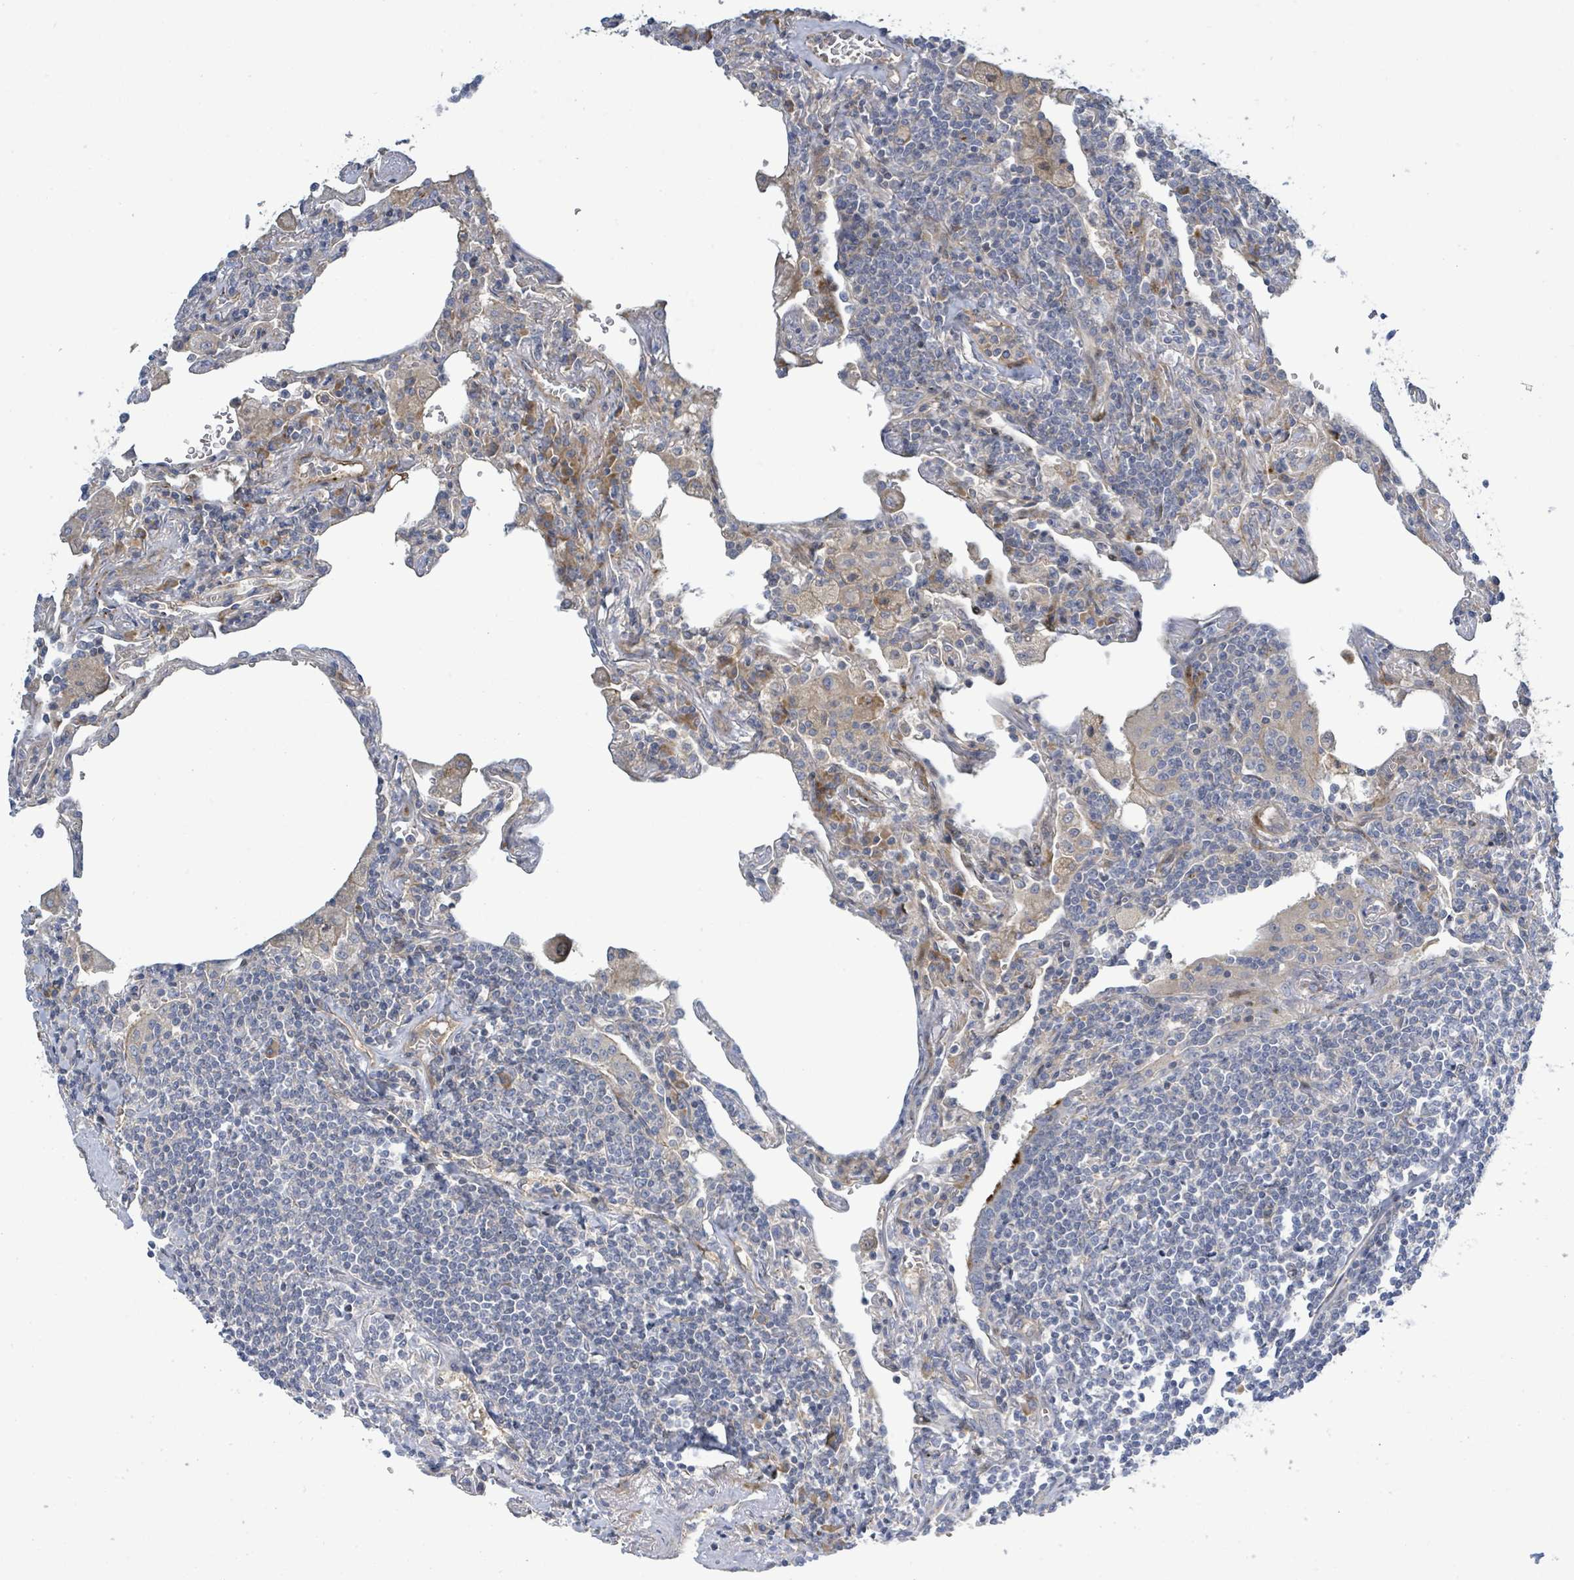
{"staining": {"intensity": "negative", "quantity": "none", "location": "none"}, "tissue": "lymphoma", "cell_type": "Tumor cells", "image_type": "cancer", "snomed": [{"axis": "morphology", "description": "Malignant lymphoma, non-Hodgkin's type, Low grade"}, {"axis": "topography", "description": "Lung"}], "caption": "Immunohistochemistry of lymphoma reveals no expression in tumor cells.", "gene": "CFAP210", "patient": {"sex": "female", "age": 71}}